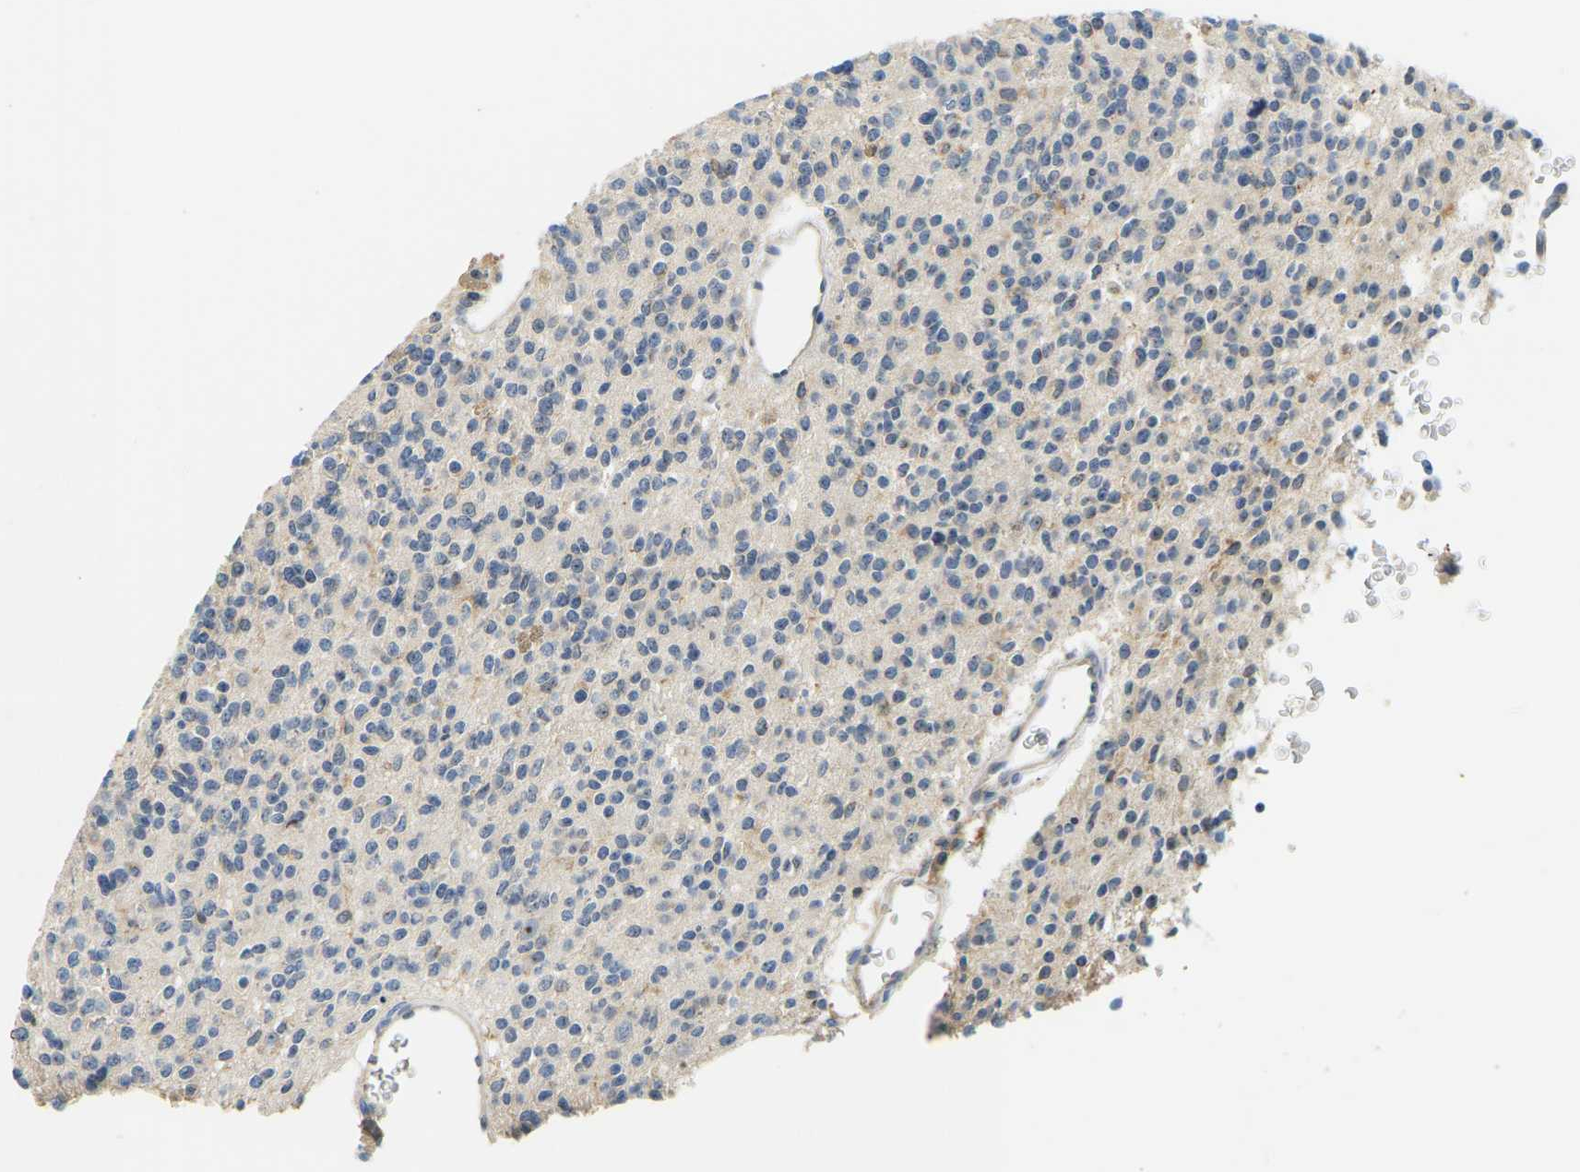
{"staining": {"intensity": "negative", "quantity": "none", "location": "none"}, "tissue": "glioma", "cell_type": "Tumor cells", "image_type": "cancer", "snomed": [{"axis": "morphology", "description": "Glioma, malignant, High grade"}, {"axis": "topography", "description": "Brain"}], "caption": "High magnification brightfield microscopy of glioma stained with DAB (brown) and counterstained with hematoxylin (blue): tumor cells show no significant staining.", "gene": "RRP1", "patient": {"sex": "male", "age": 34}}